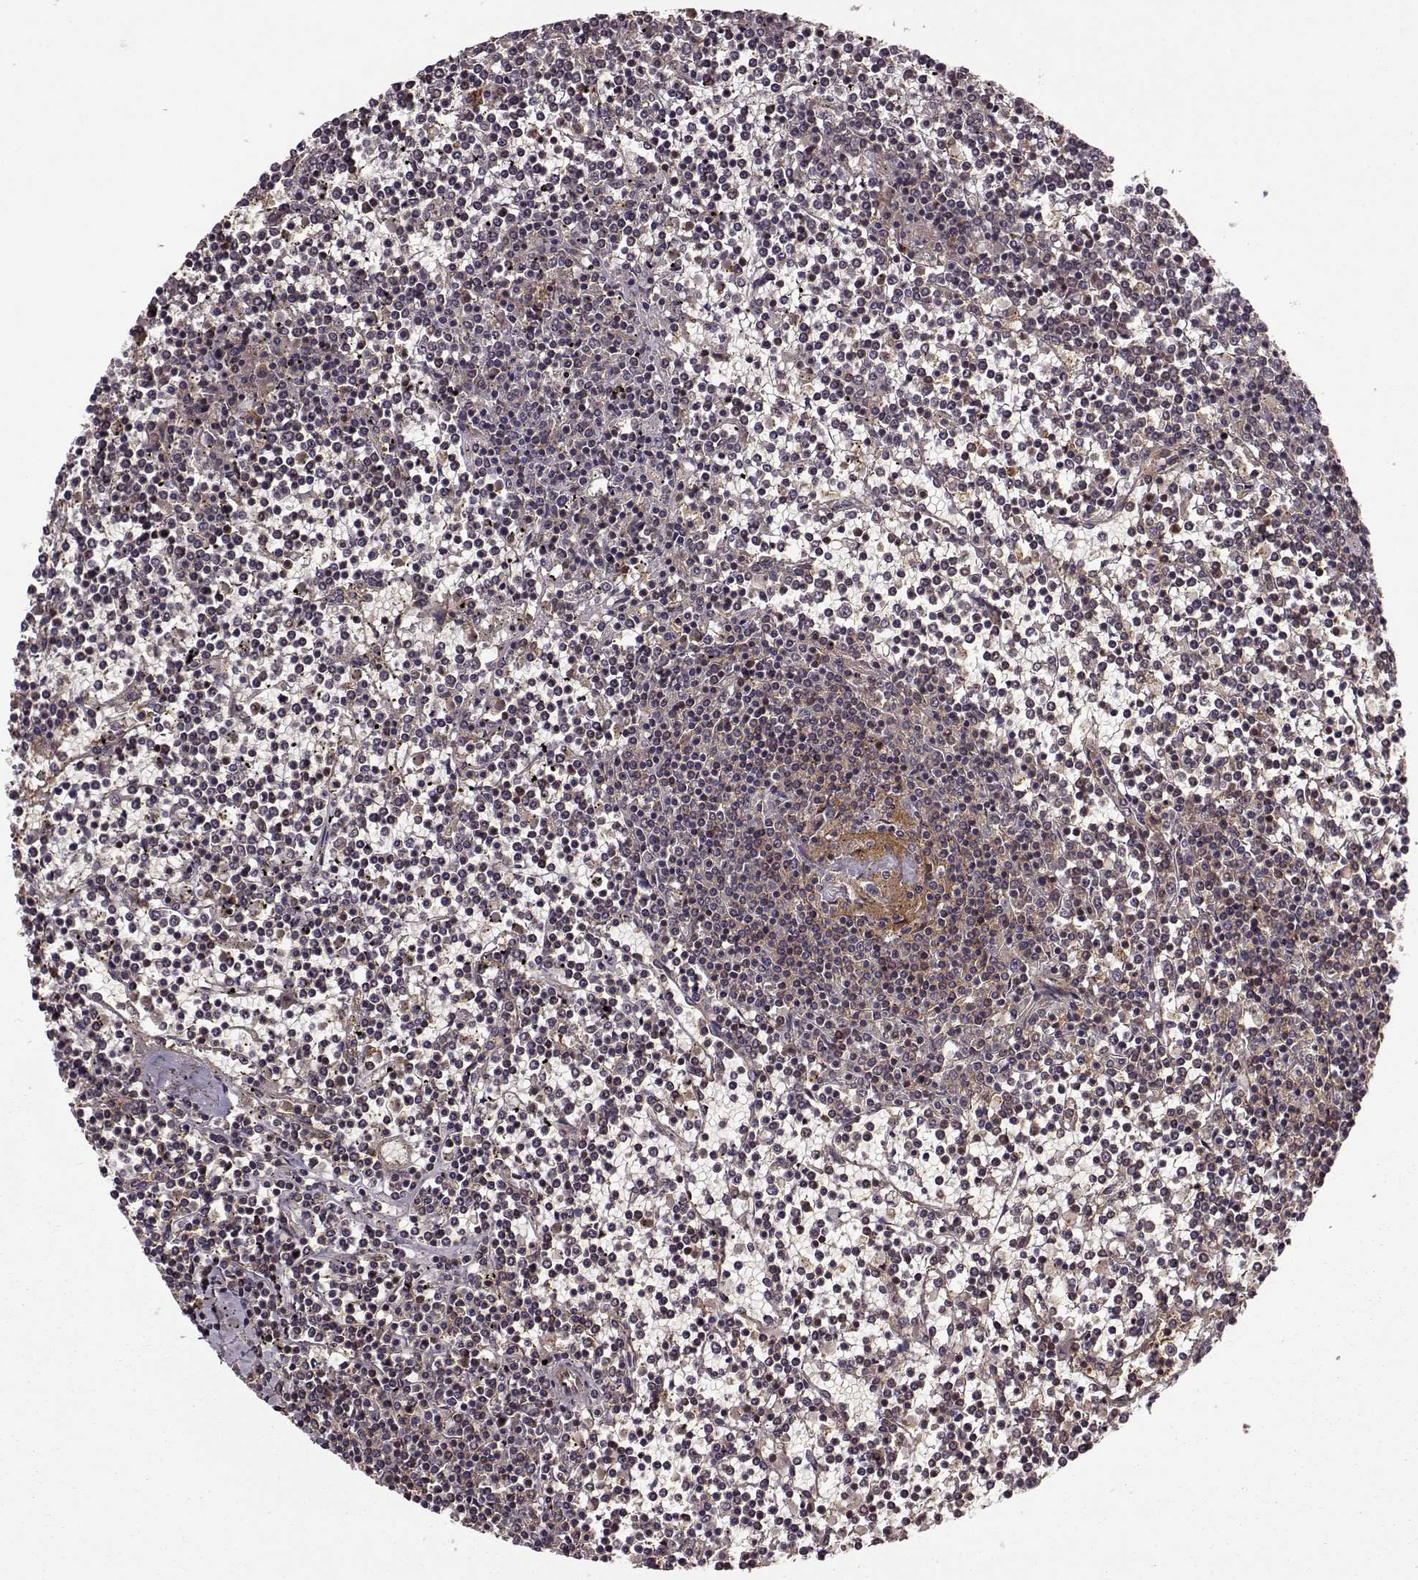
{"staining": {"intensity": "weak", "quantity": ">75%", "location": "cytoplasmic/membranous"}, "tissue": "lymphoma", "cell_type": "Tumor cells", "image_type": "cancer", "snomed": [{"axis": "morphology", "description": "Malignant lymphoma, non-Hodgkin's type, Low grade"}, {"axis": "topography", "description": "Spleen"}], "caption": "Malignant lymphoma, non-Hodgkin's type (low-grade) stained for a protein (brown) displays weak cytoplasmic/membranous positive staining in approximately >75% of tumor cells.", "gene": "IFRD2", "patient": {"sex": "female", "age": 19}}